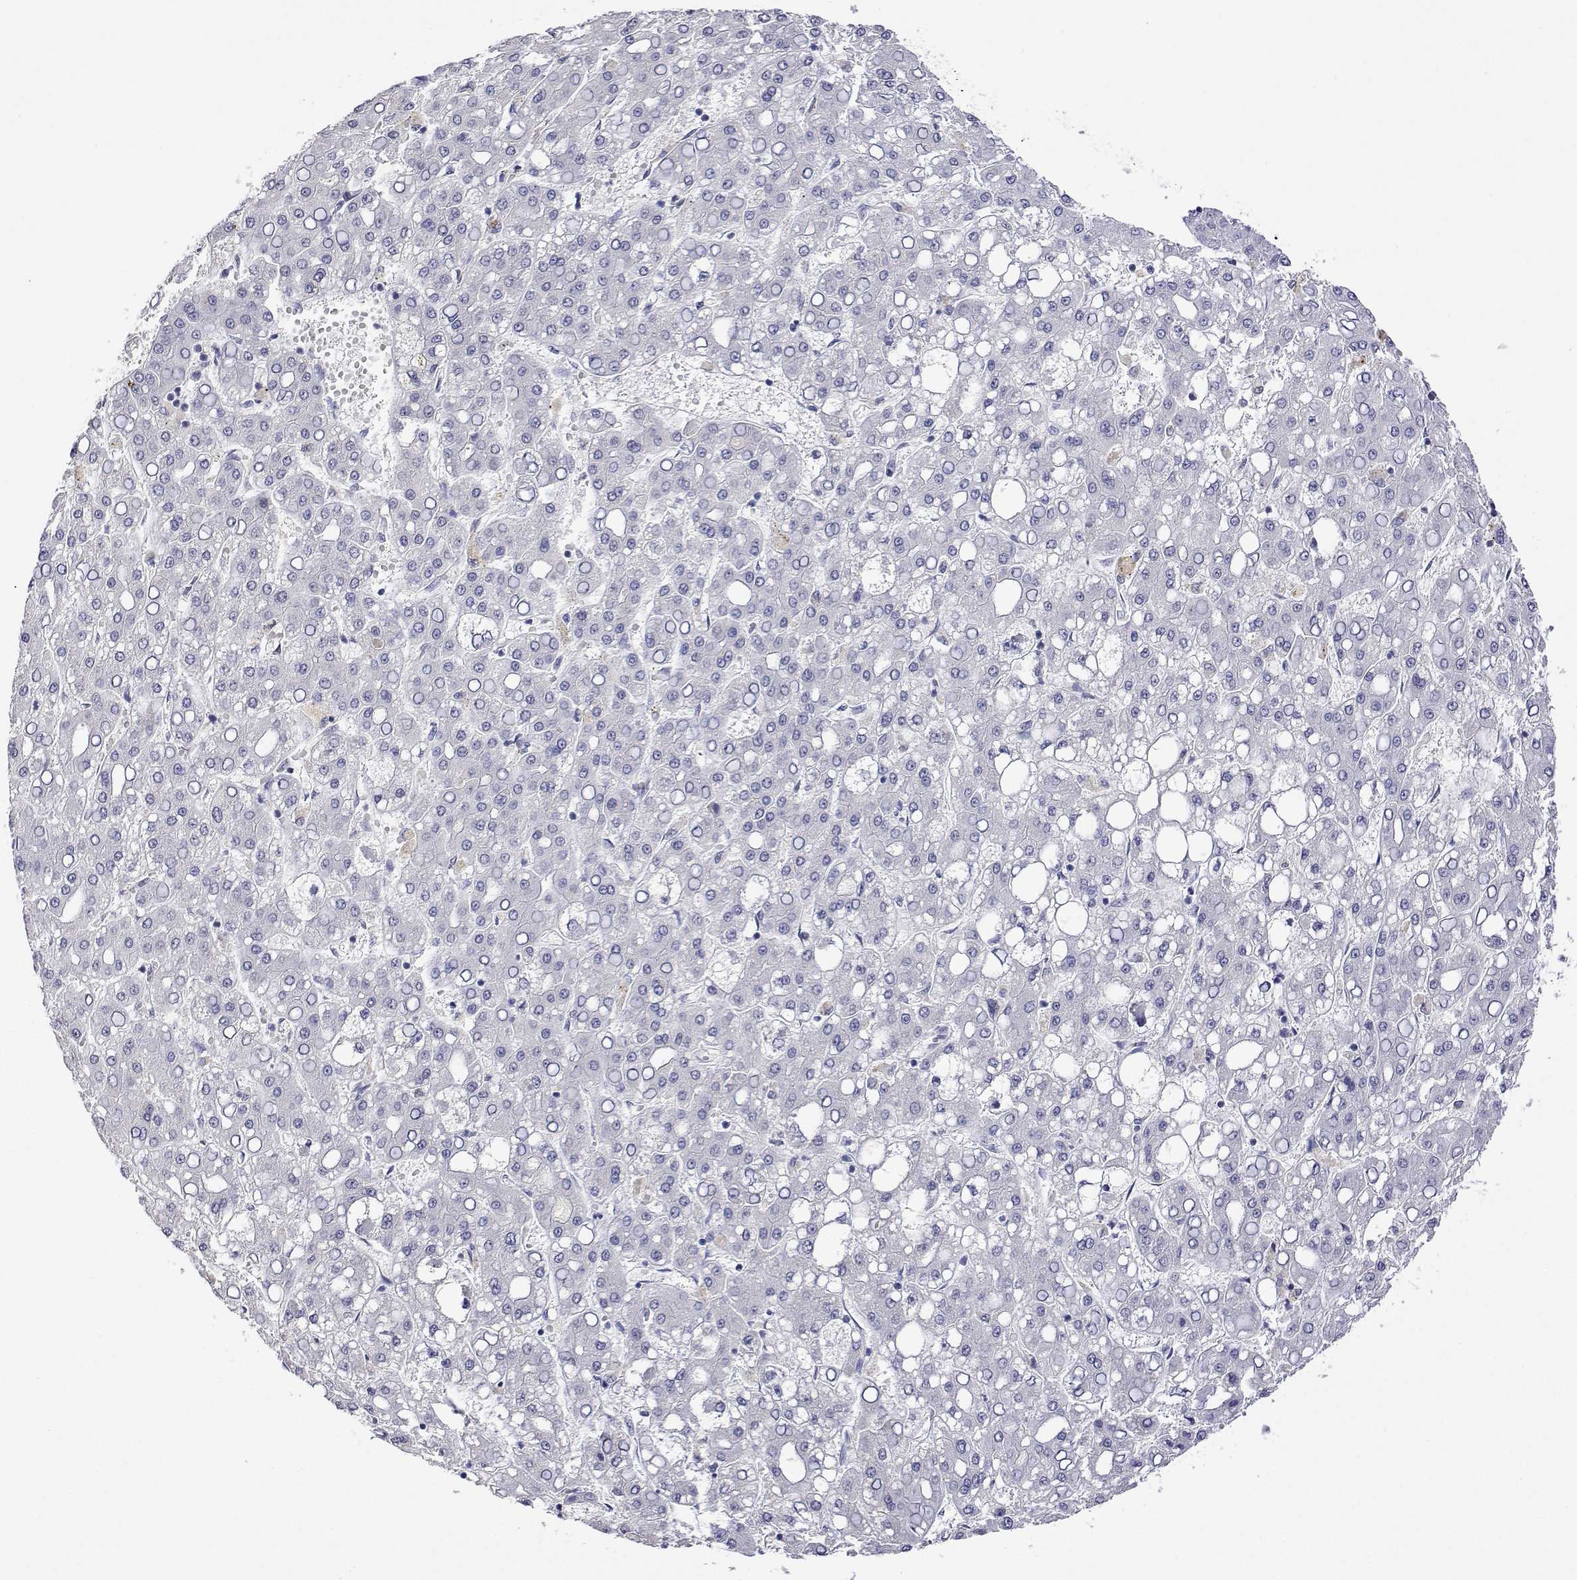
{"staining": {"intensity": "negative", "quantity": "none", "location": "none"}, "tissue": "liver cancer", "cell_type": "Tumor cells", "image_type": "cancer", "snomed": [{"axis": "morphology", "description": "Carcinoma, Hepatocellular, NOS"}, {"axis": "topography", "description": "Liver"}], "caption": "Hepatocellular carcinoma (liver) stained for a protein using immunohistochemistry exhibits no positivity tumor cells.", "gene": "PLCB1", "patient": {"sex": "male", "age": 65}}